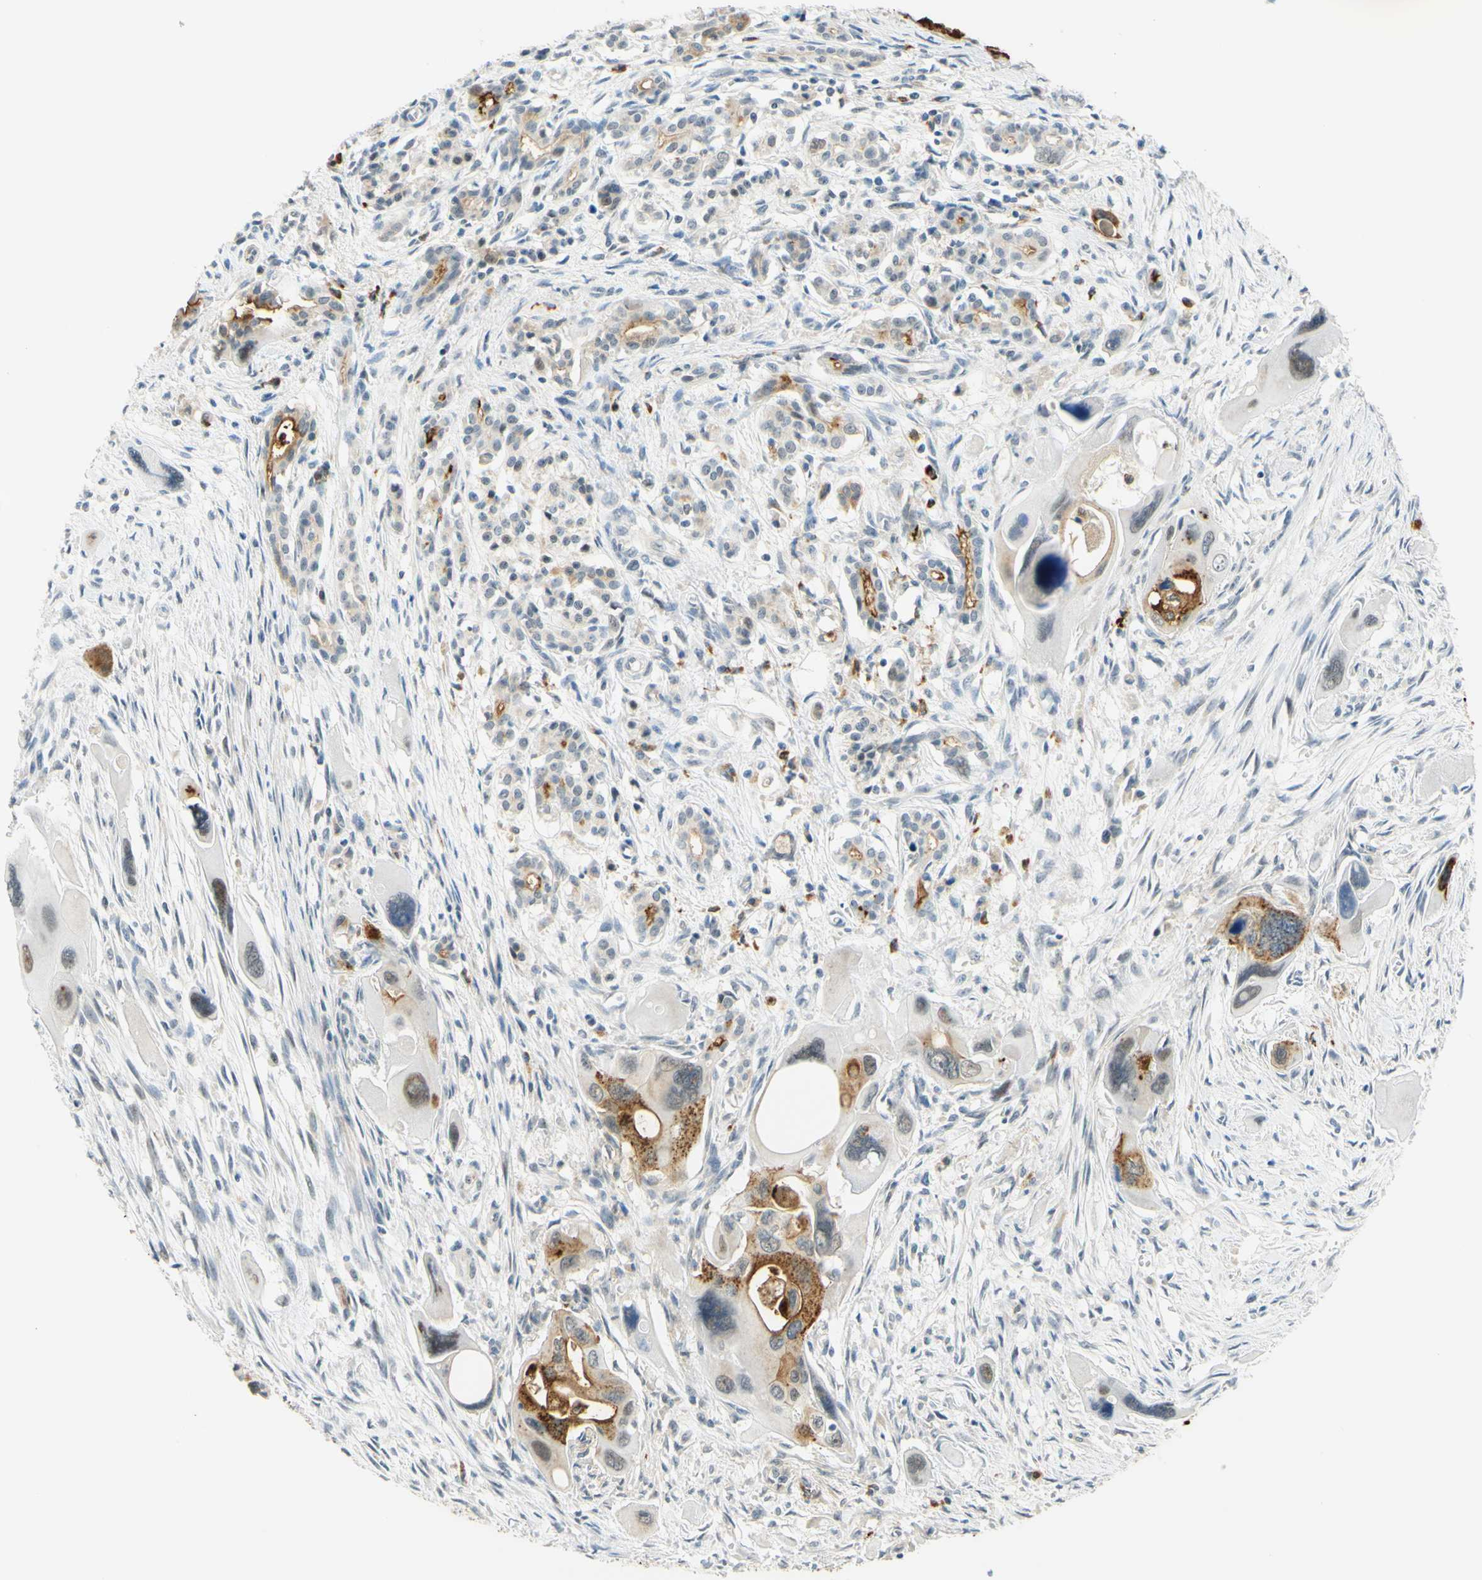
{"staining": {"intensity": "moderate", "quantity": "<25%", "location": "cytoplasmic/membranous"}, "tissue": "pancreatic cancer", "cell_type": "Tumor cells", "image_type": "cancer", "snomed": [{"axis": "morphology", "description": "Adenocarcinoma, NOS"}, {"axis": "topography", "description": "Pancreas"}], "caption": "This histopathology image shows immunohistochemistry (IHC) staining of human pancreatic adenocarcinoma, with low moderate cytoplasmic/membranous staining in approximately <25% of tumor cells.", "gene": "TREM2", "patient": {"sex": "male", "age": 73}}